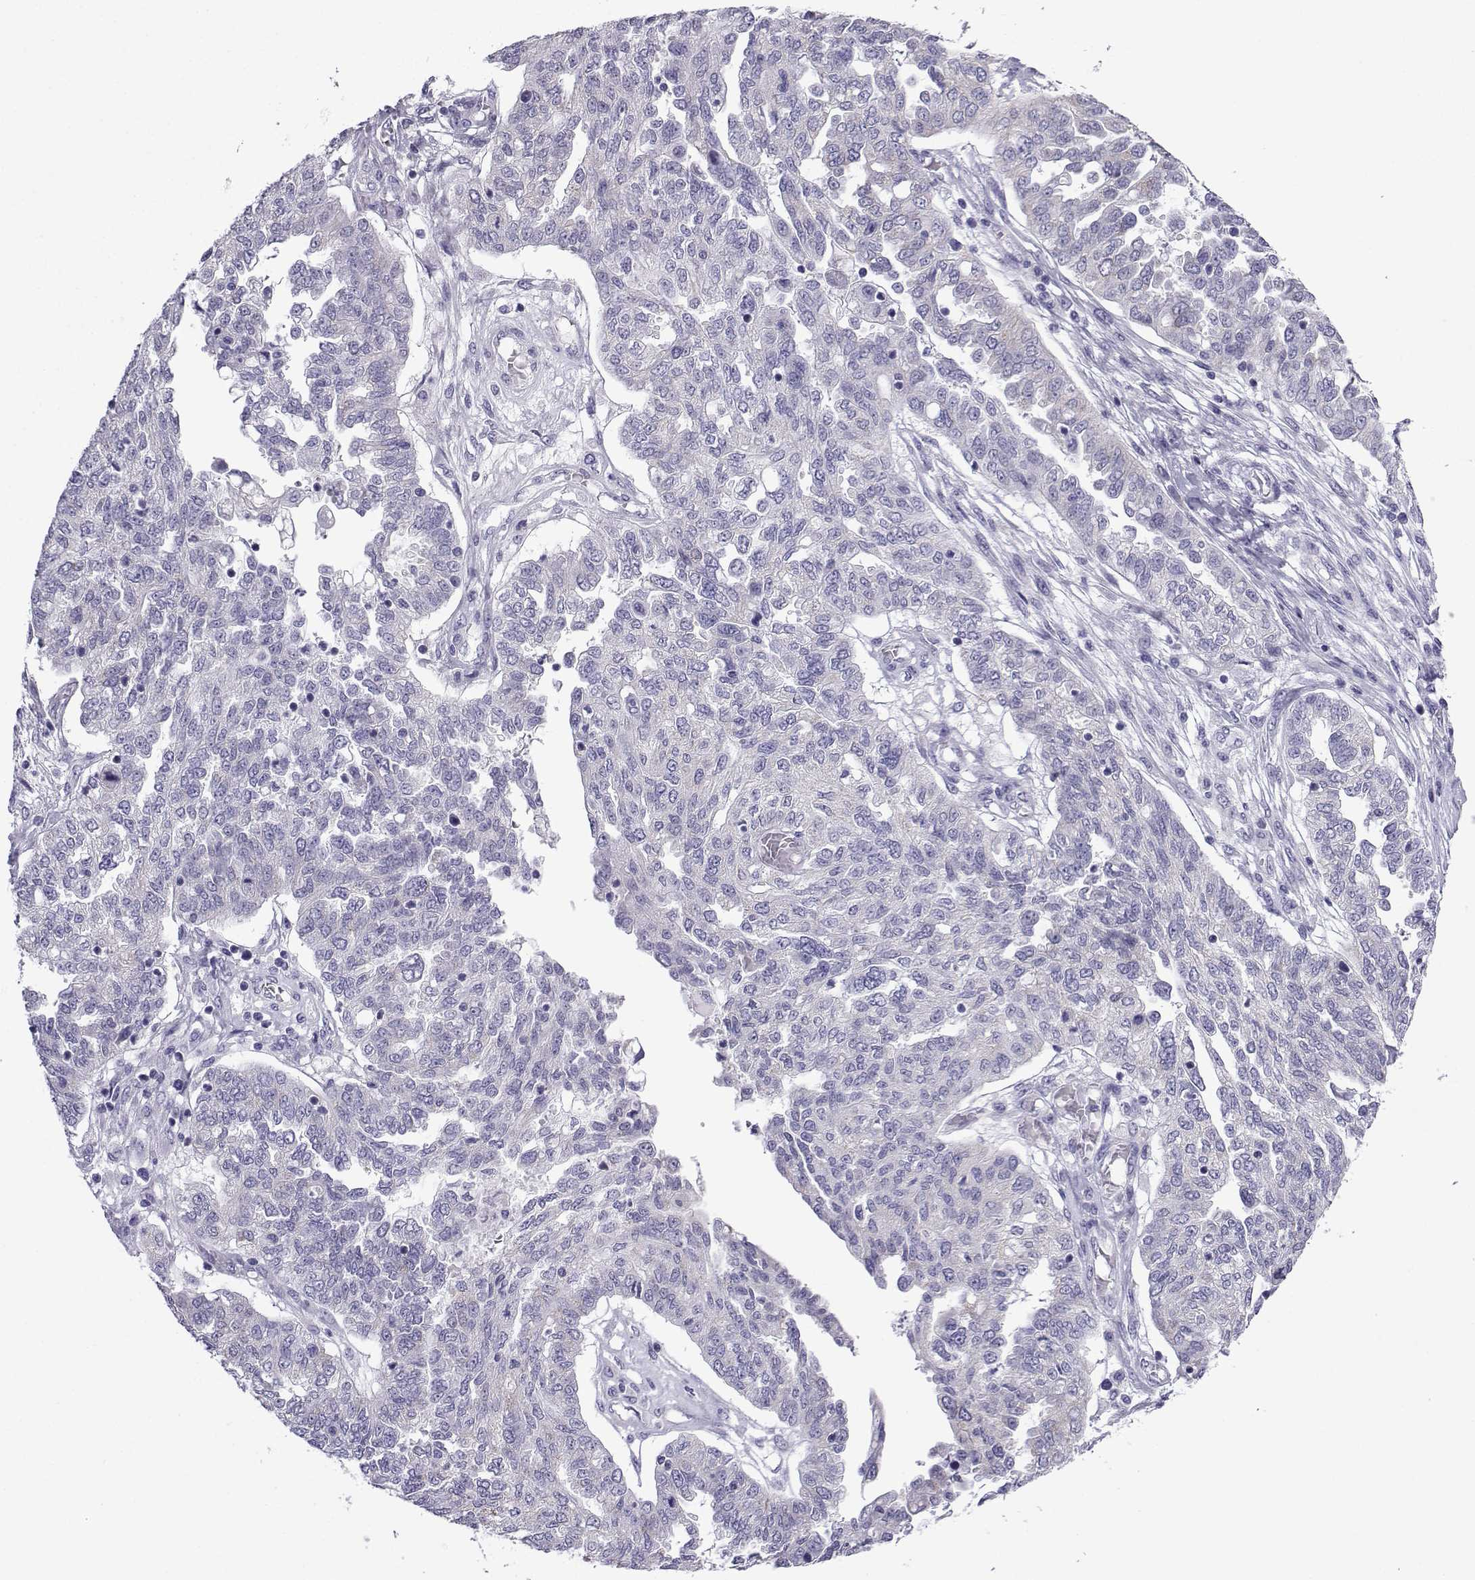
{"staining": {"intensity": "negative", "quantity": "none", "location": "none"}, "tissue": "ovarian cancer", "cell_type": "Tumor cells", "image_type": "cancer", "snomed": [{"axis": "morphology", "description": "Cystadenocarcinoma, serous, NOS"}, {"axis": "topography", "description": "Ovary"}], "caption": "High power microscopy image of an immunohistochemistry (IHC) image of ovarian cancer (serous cystadenocarcinoma), revealing no significant expression in tumor cells. (Brightfield microscopy of DAB immunohistochemistry (IHC) at high magnification).", "gene": "ACRBP", "patient": {"sex": "female", "age": 67}}